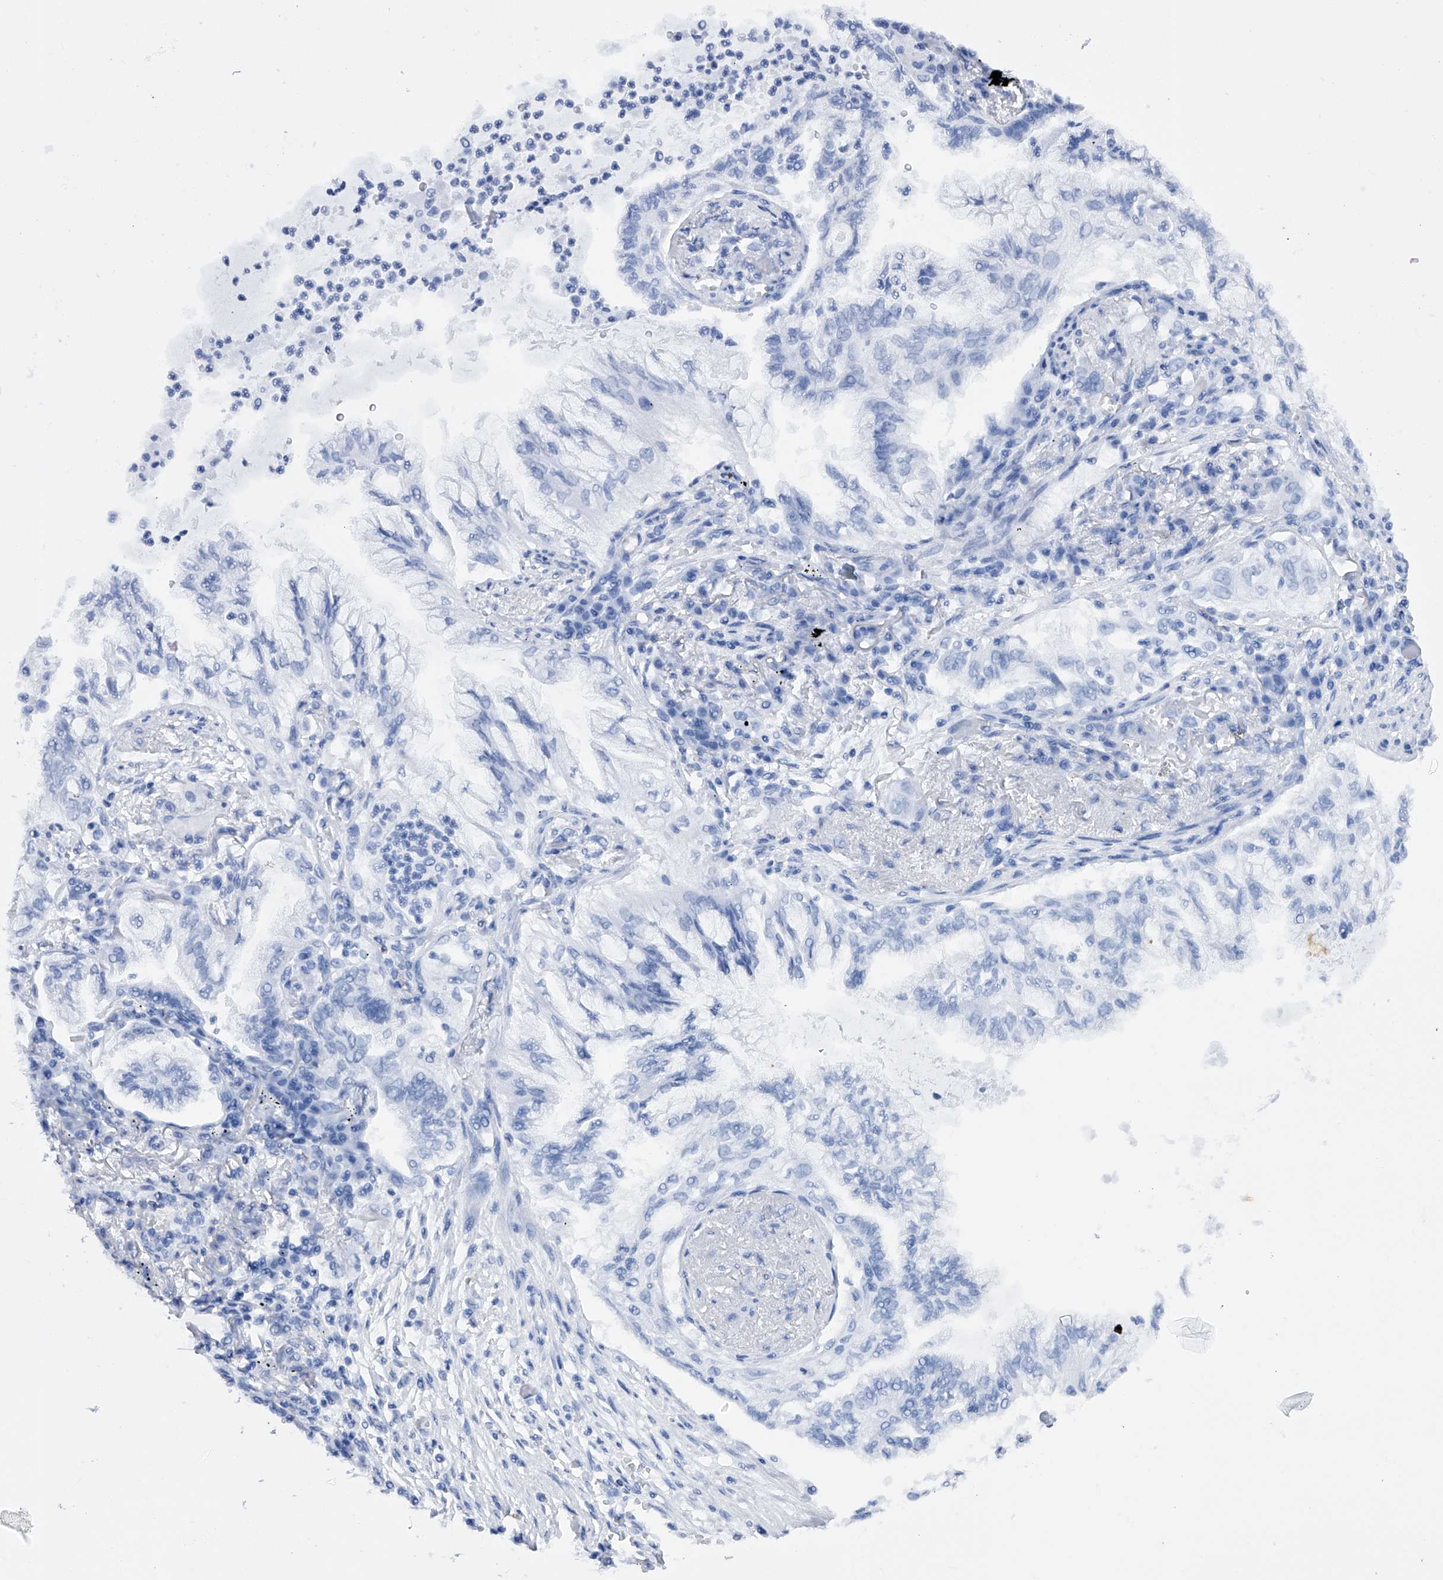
{"staining": {"intensity": "negative", "quantity": "none", "location": "none"}, "tissue": "lung cancer", "cell_type": "Tumor cells", "image_type": "cancer", "snomed": [{"axis": "morphology", "description": "Adenocarcinoma, NOS"}, {"axis": "topography", "description": "Lung"}], "caption": "Tumor cells are negative for brown protein staining in adenocarcinoma (lung).", "gene": "MLYCD", "patient": {"sex": "female", "age": 70}}